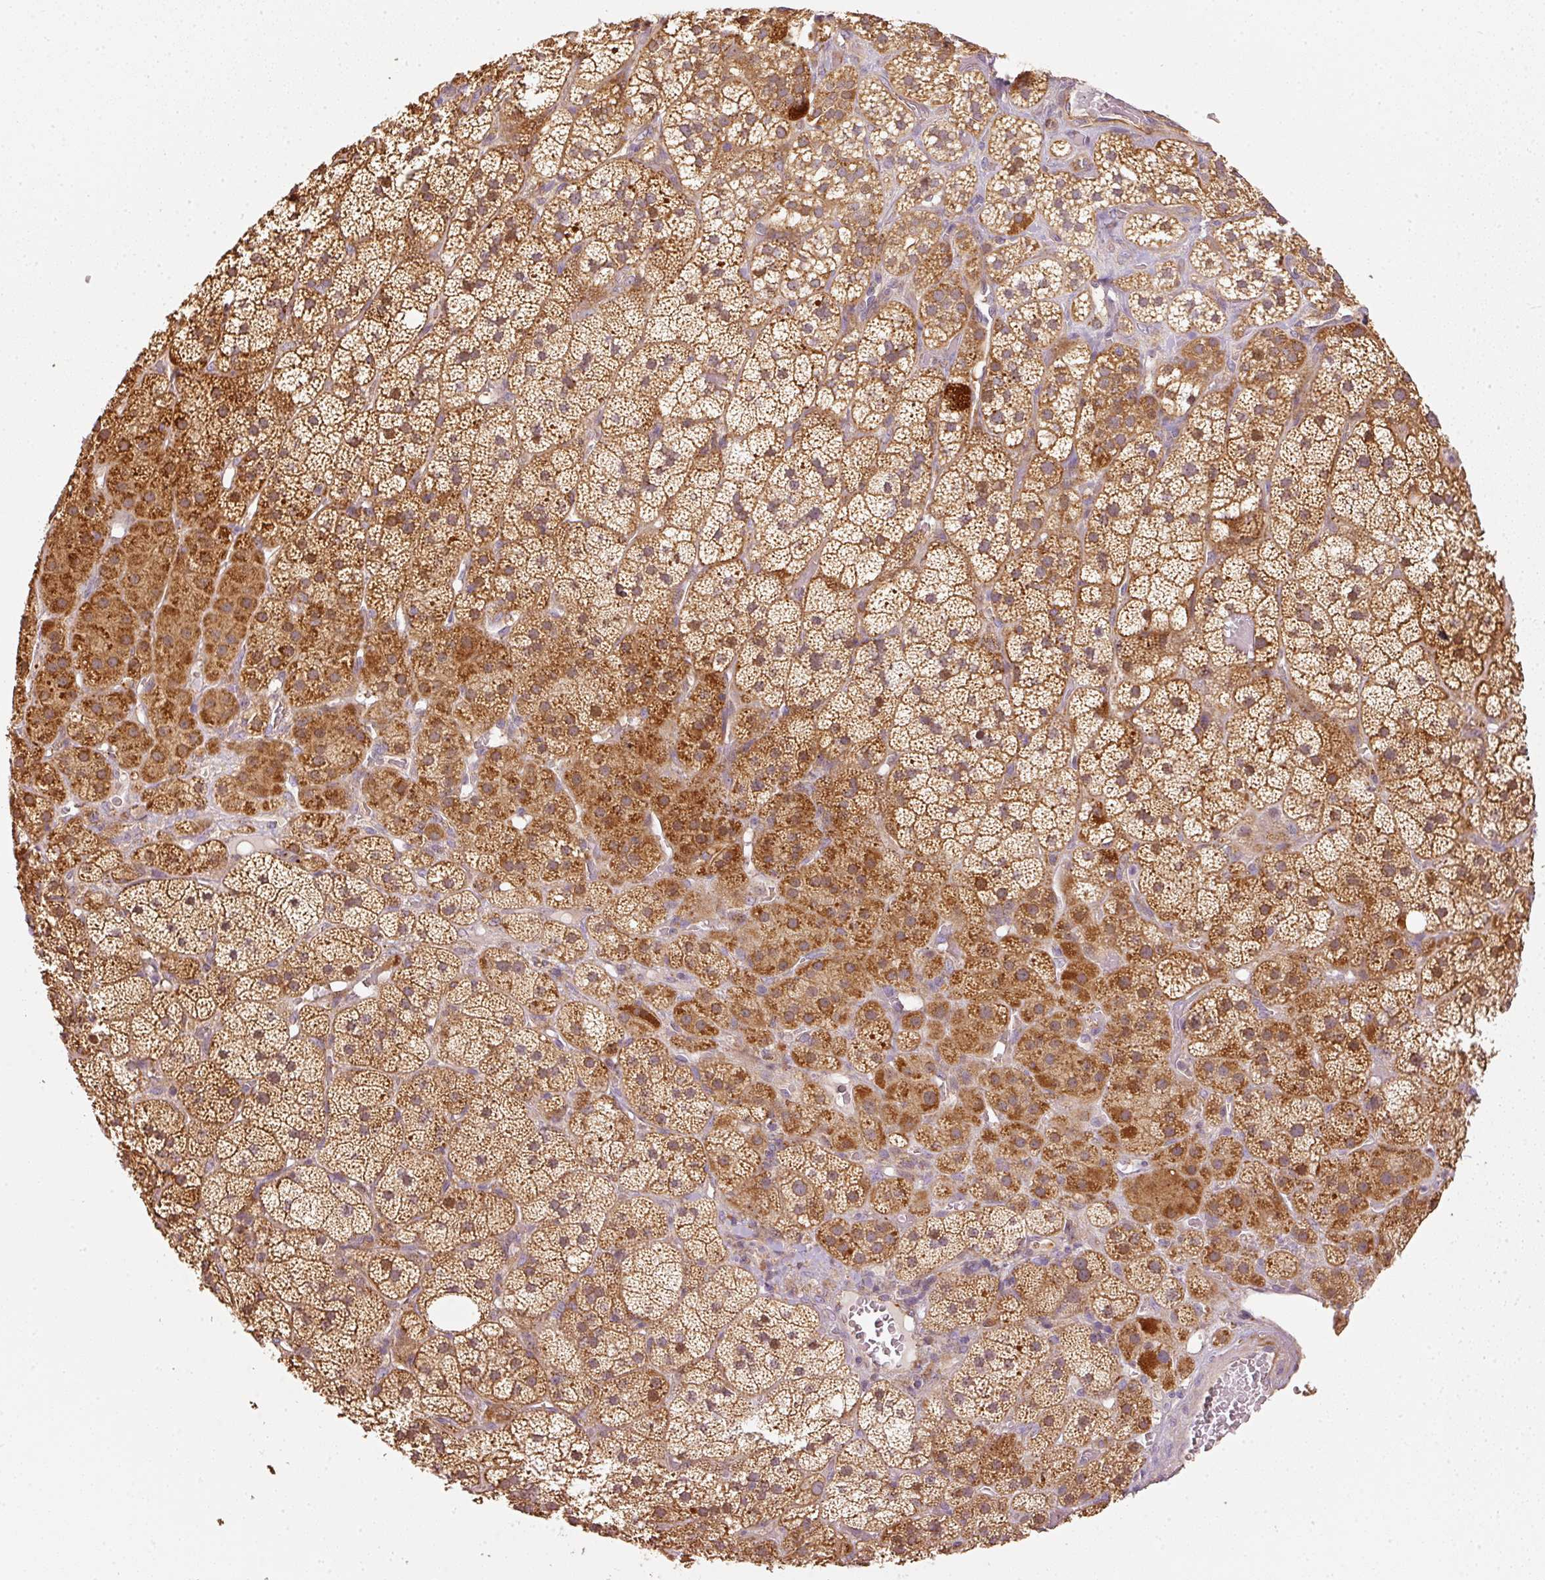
{"staining": {"intensity": "strong", "quantity": ">75%", "location": "cytoplasmic/membranous"}, "tissue": "adrenal gland", "cell_type": "Glandular cells", "image_type": "normal", "snomed": [{"axis": "morphology", "description": "Normal tissue, NOS"}, {"axis": "topography", "description": "Adrenal gland"}], "caption": "A histopathology image of human adrenal gland stained for a protein shows strong cytoplasmic/membranous brown staining in glandular cells. Nuclei are stained in blue.", "gene": "MTHFD1L", "patient": {"sex": "male", "age": 57}}